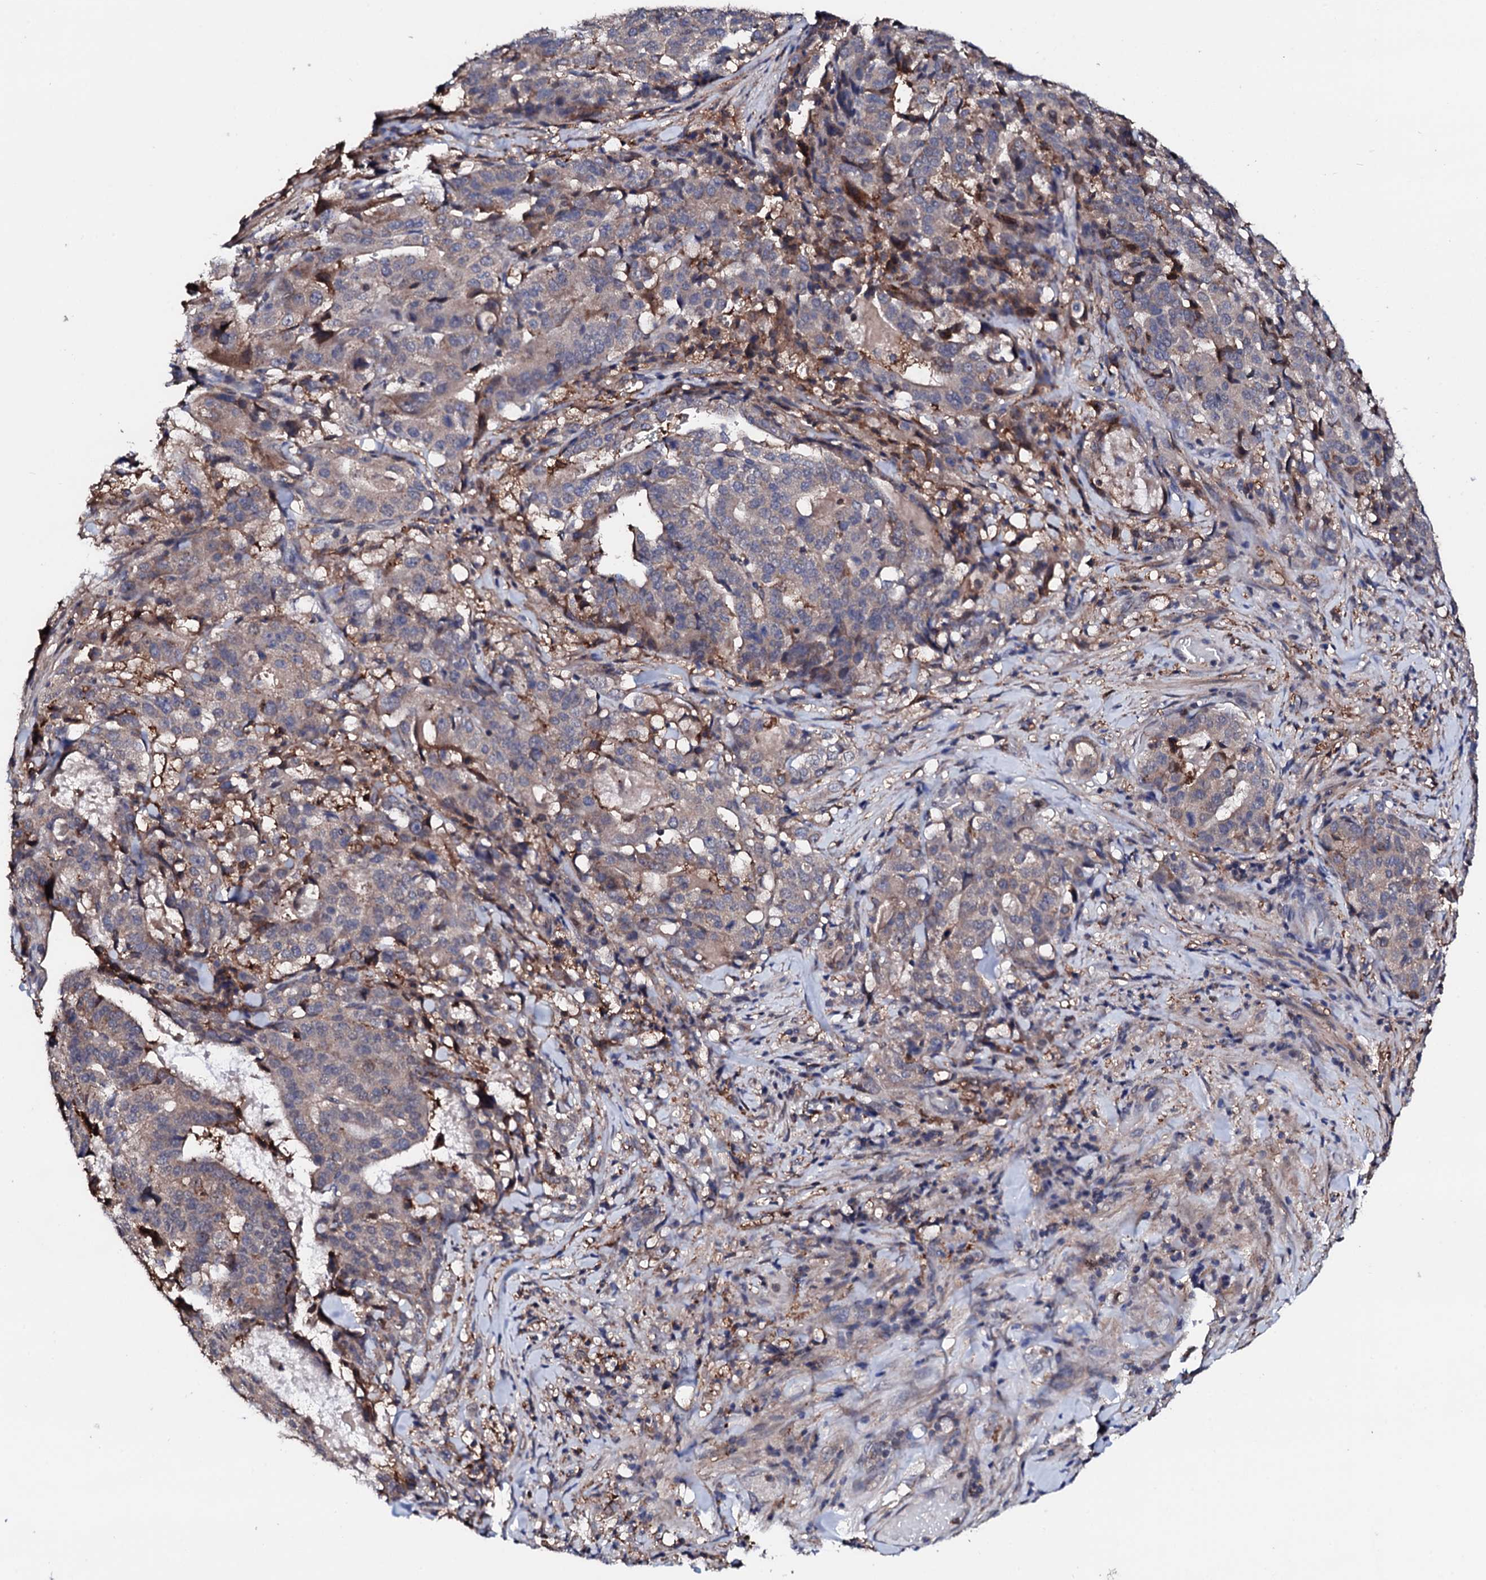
{"staining": {"intensity": "weak", "quantity": "<25%", "location": "cytoplasmic/membranous"}, "tissue": "stomach cancer", "cell_type": "Tumor cells", "image_type": "cancer", "snomed": [{"axis": "morphology", "description": "Adenocarcinoma, NOS"}, {"axis": "topography", "description": "Stomach"}], "caption": "High magnification brightfield microscopy of adenocarcinoma (stomach) stained with DAB (3,3'-diaminobenzidine) (brown) and counterstained with hematoxylin (blue): tumor cells show no significant staining.", "gene": "EDC3", "patient": {"sex": "male", "age": 48}}